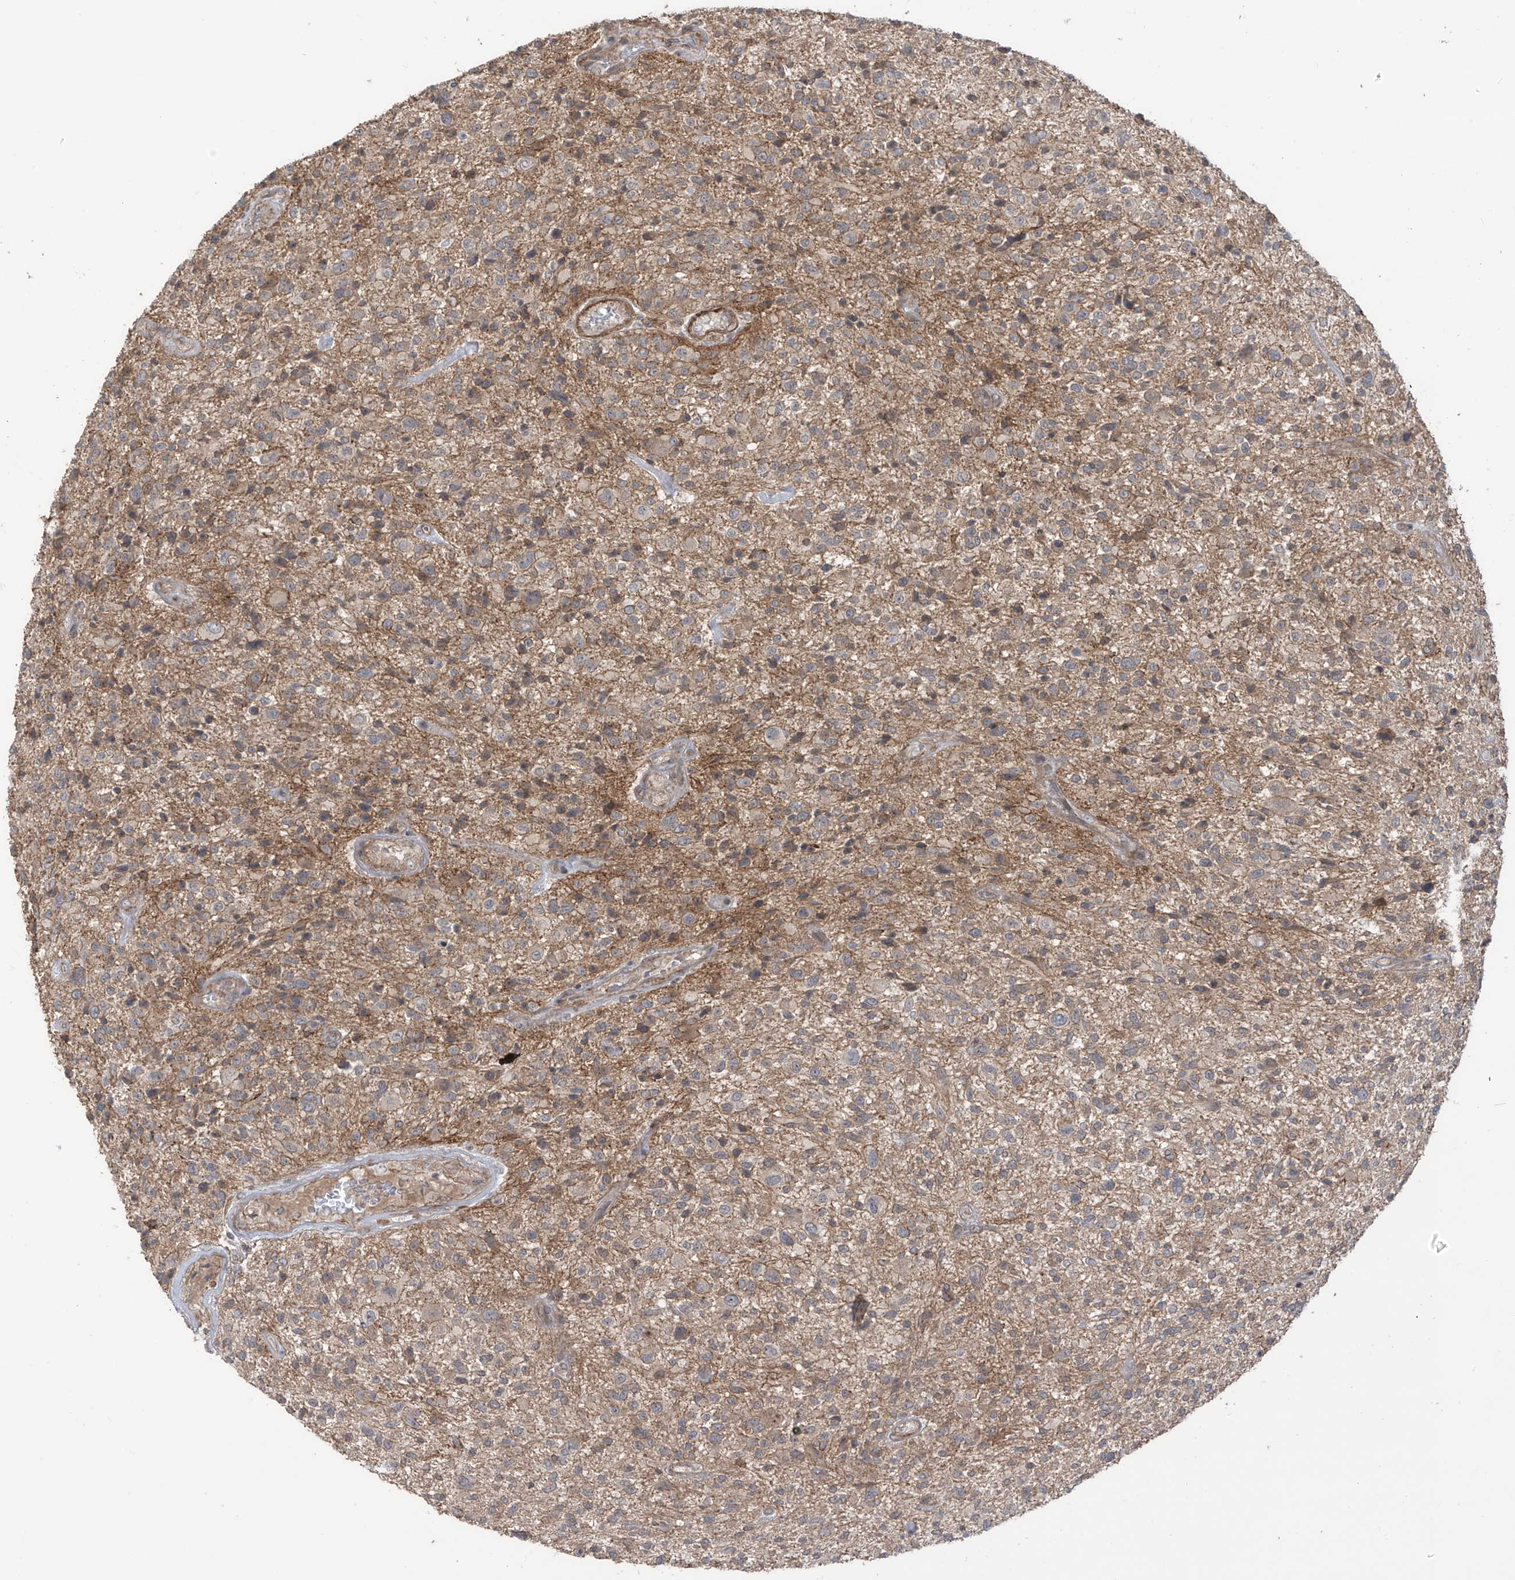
{"staining": {"intensity": "weak", "quantity": ">75%", "location": "cytoplasmic/membranous"}, "tissue": "glioma", "cell_type": "Tumor cells", "image_type": "cancer", "snomed": [{"axis": "morphology", "description": "Glioma, malignant, High grade"}, {"axis": "topography", "description": "Brain"}], "caption": "There is low levels of weak cytoplasmic/membranous expression in tumor cells of malignant glioma (high-grade), as demonstrated by immunohistochemical staining (brown color).", "gene": "LRRC74A", "patient": {"sex": "male", "age": 47}}